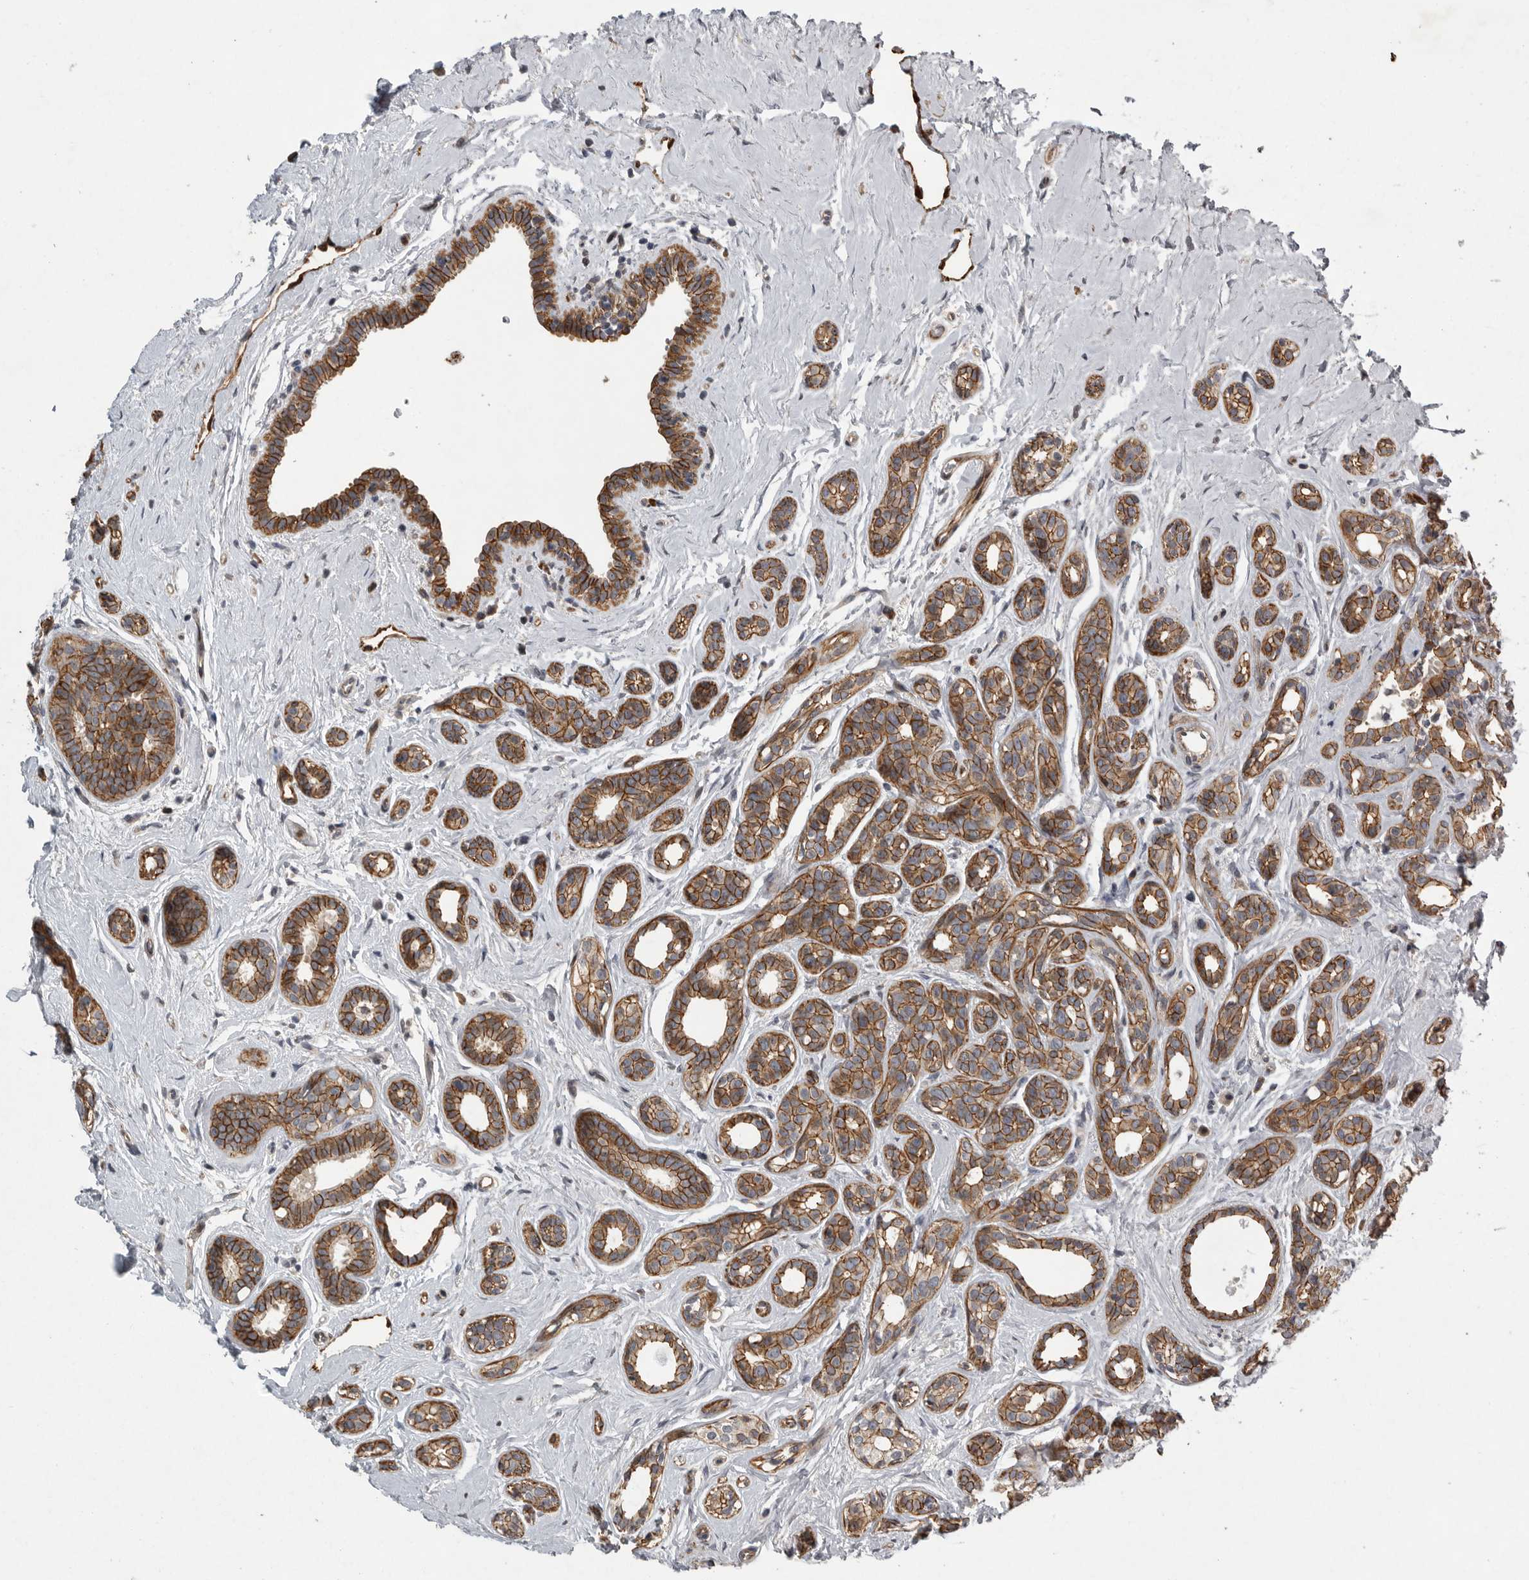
{"staining": {"intensity": "moderate", "quantity": ">75%", "location": "cytoplasmic/membranous"}, "tissue": "breast cancer", "cell_type": "Tumor cells", "image_type": "cancer", "snomed": [{"axis": "morphology", "description": "Duct carcinoma"}, {"axis": "topography", "description": "Breast"}], "caption": "This image reveals immunohistochemistry (IHC) staining of human intraductal carcinoma (breast), with medium moderate cytoplasmic/membranous expression in approximately >75% of tumor cells.", "gene": "MPDZ", "patient": {"sex": "female", "age": 55}}